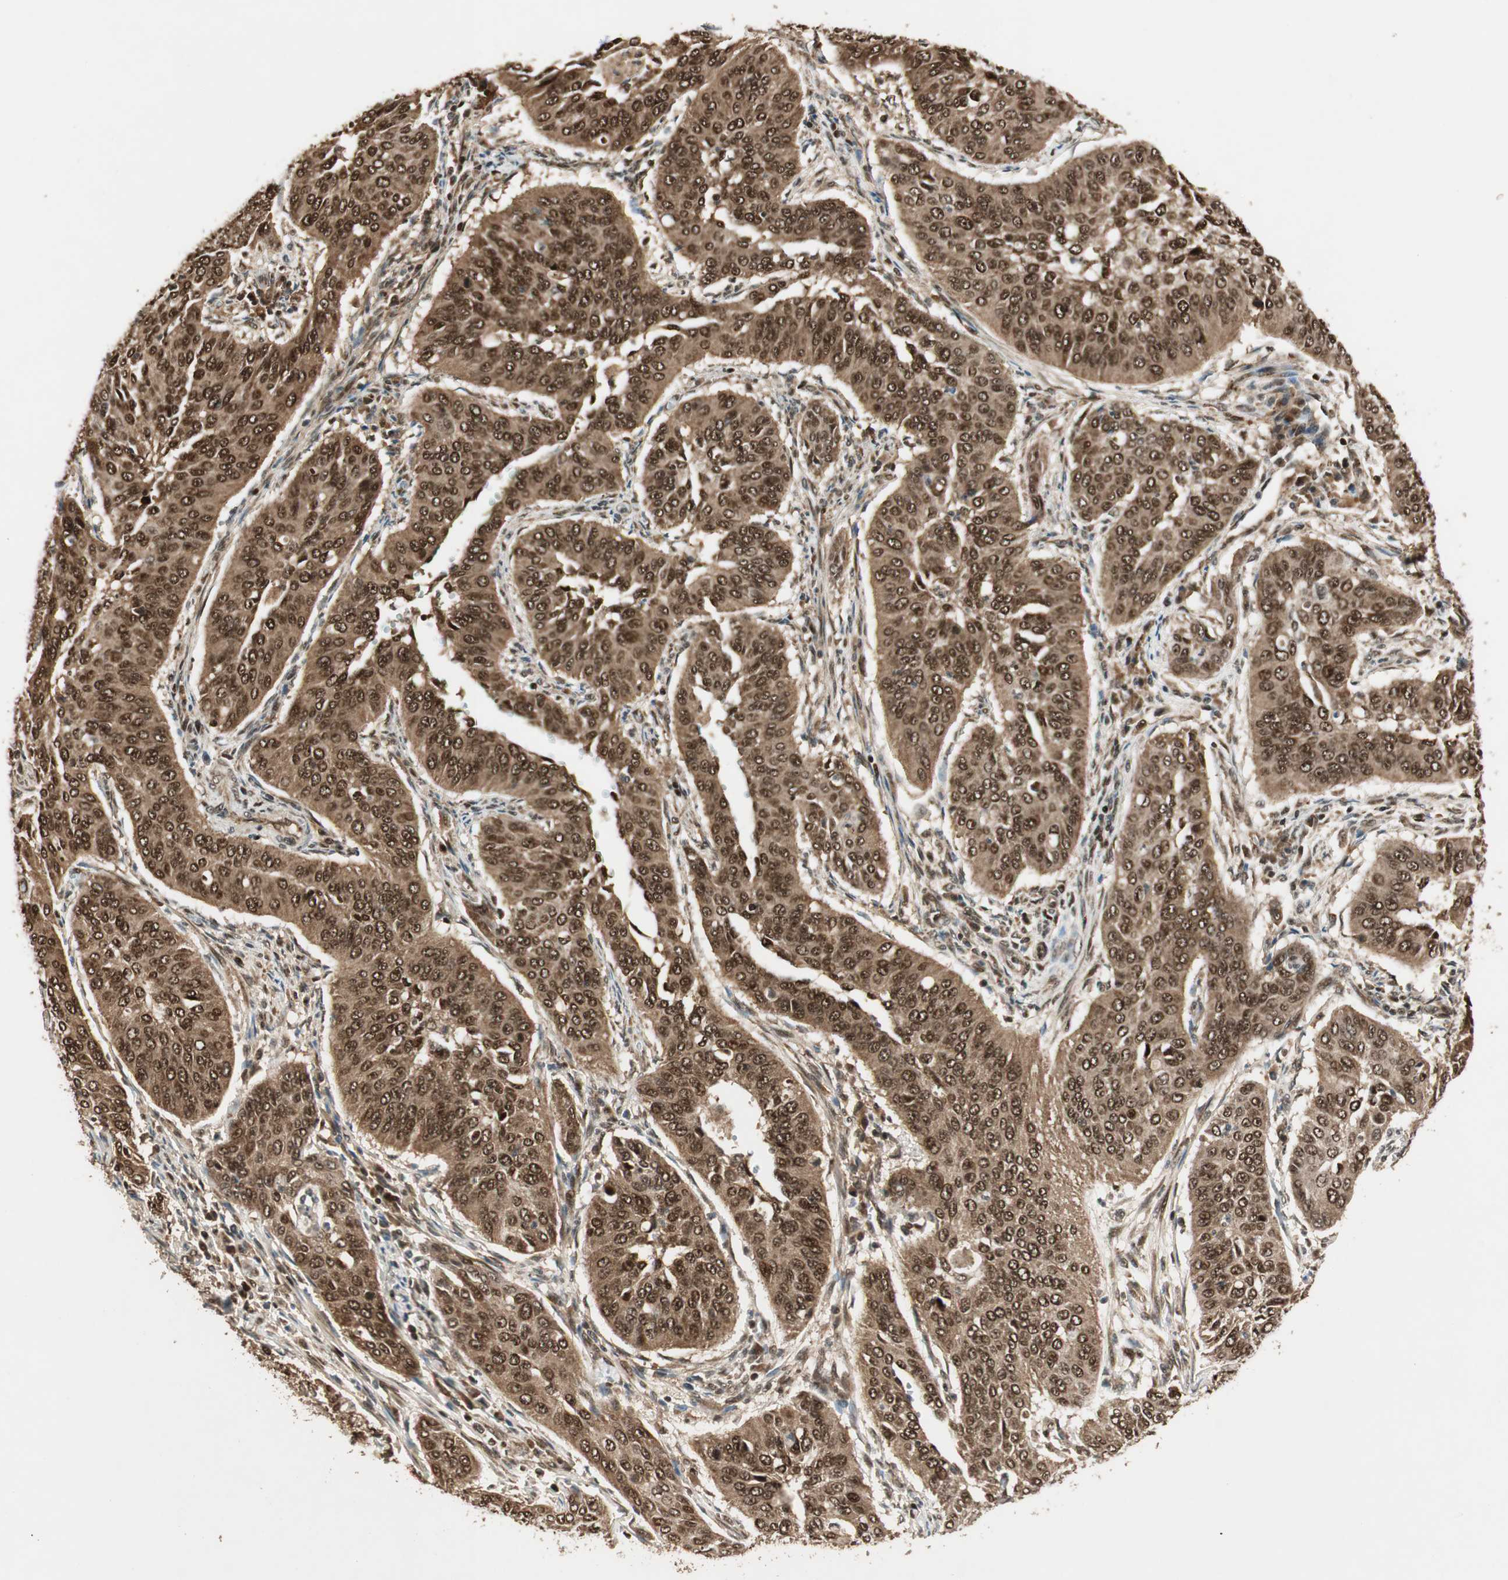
{"staining": {"intensity": "strong", "quantity": ">75%", "location": "cytoplasmic/membranous,nuclear"}, "tissue": "cervical cancer", "cell_type": "Tumor cells", "image_type": "cancer", "snomed": [{"axis": "morphology", "description": "Normal tissue, NOS"}, {"axis": "morphology", "description": "Squamous cell carcinoma, NOS"}, {"axis": "topography", "description": "Cervix"}], "caption": "IHC (DAB (3,3'-diaminobenzidine)) staining of human cervical cancer shows strong cytoplasmic/membranous and nuclear protein staining in about >75% of tumor cells. The staining was performed using DAB, with brown indicating positive protein expression. Nuclei are stained blue with hematoxylin.", "gene": "RPA3", "patient": {"sex": "female", "age": 39}}